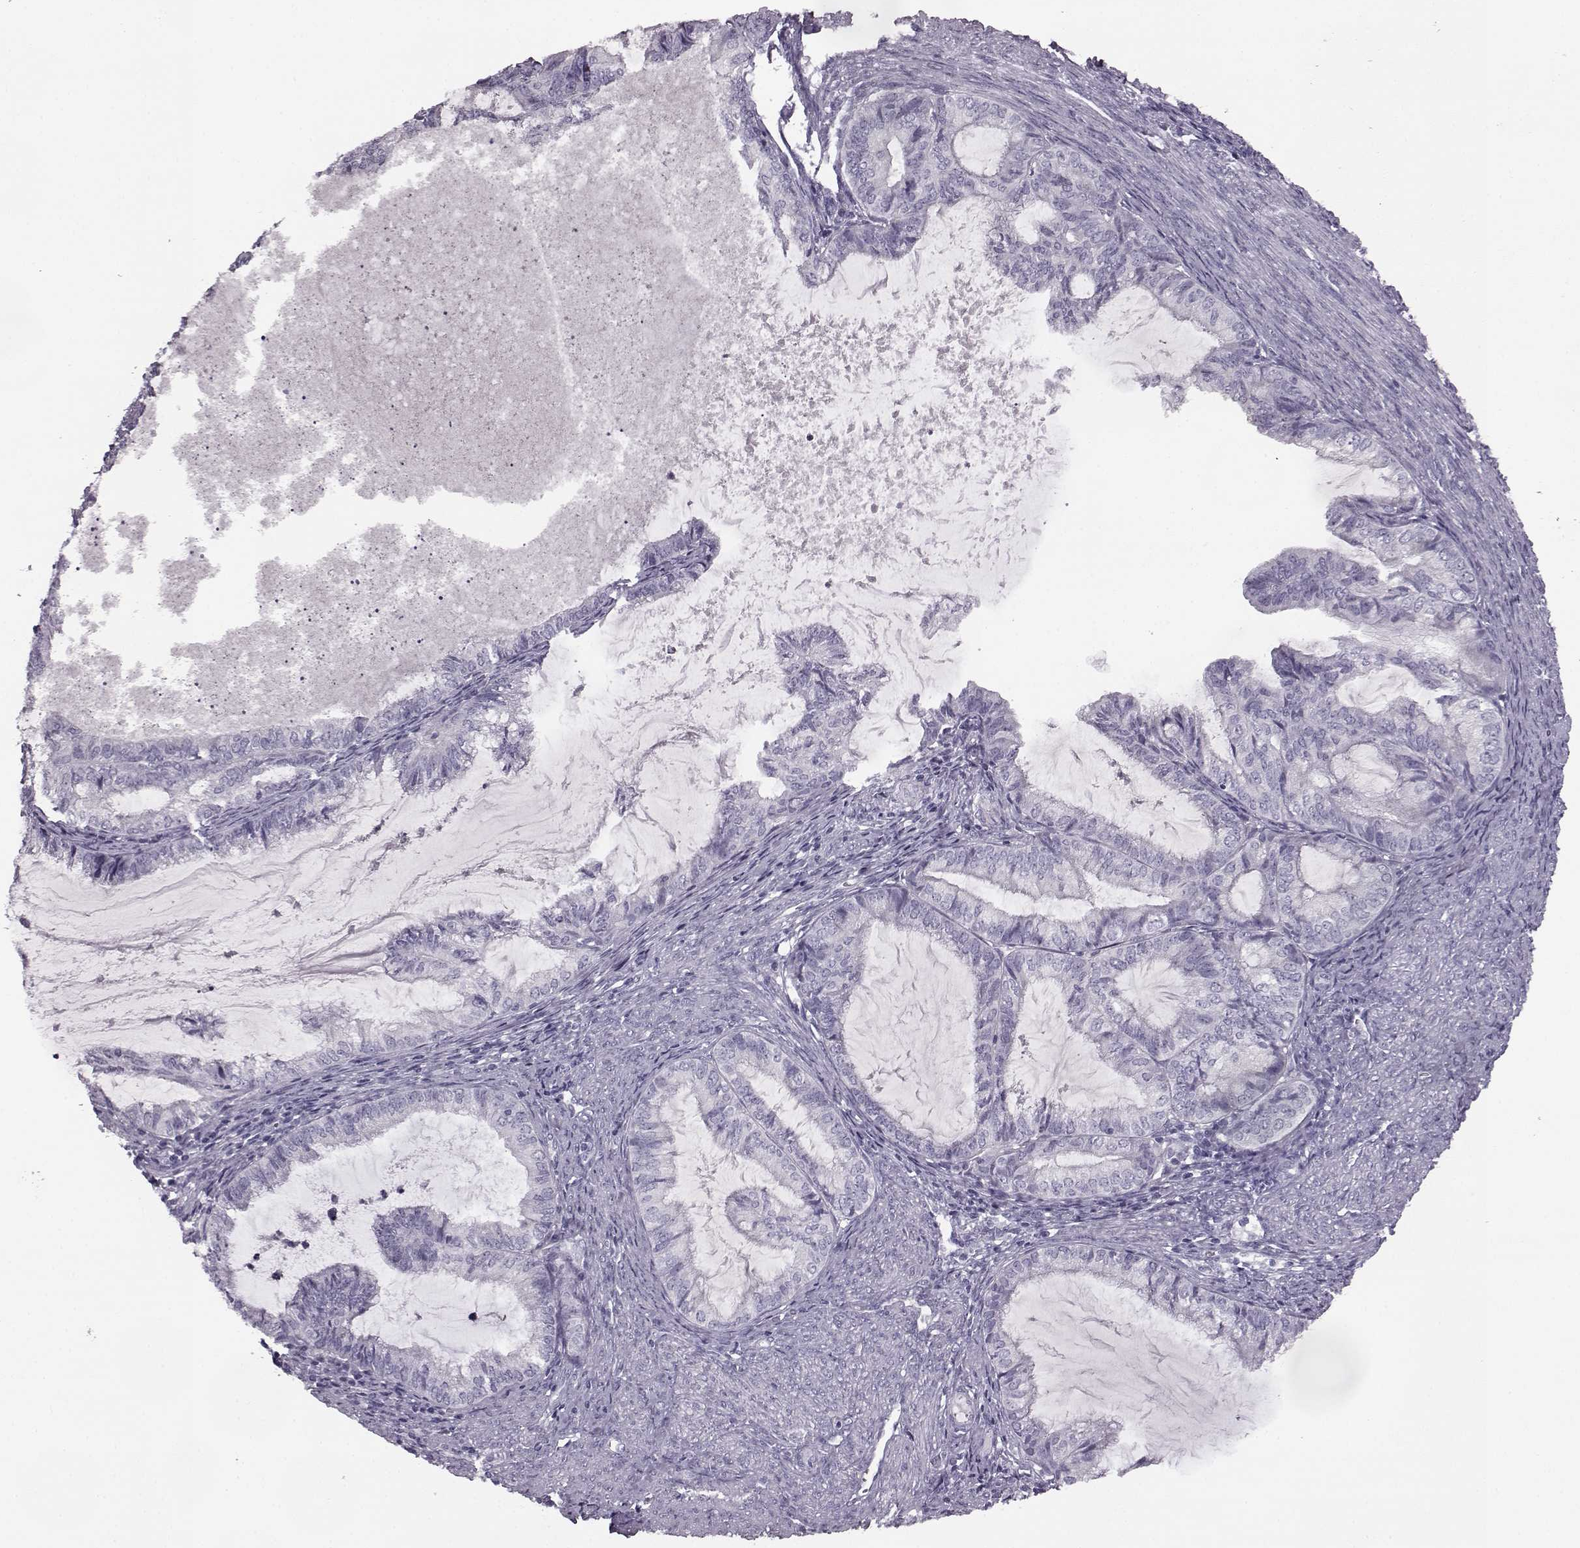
{"staining": {"intensity": "negative", "quantity": "none", "location": "none"}, "tissue": "endometrial cancer", "cell_type": "Tumor cells", "image_type": "cancer", "snomed": [{"axis": "morphology", "description": "Adenocarcinoma, NOS"}, {"axis": "topography", "description": "Endometrium"}], "caption": "Image shows no significant protein staining in tumor cells of endometrial cancer.", "gene": "ODAD4", "patient": {"sex": "female", "age": 86}}